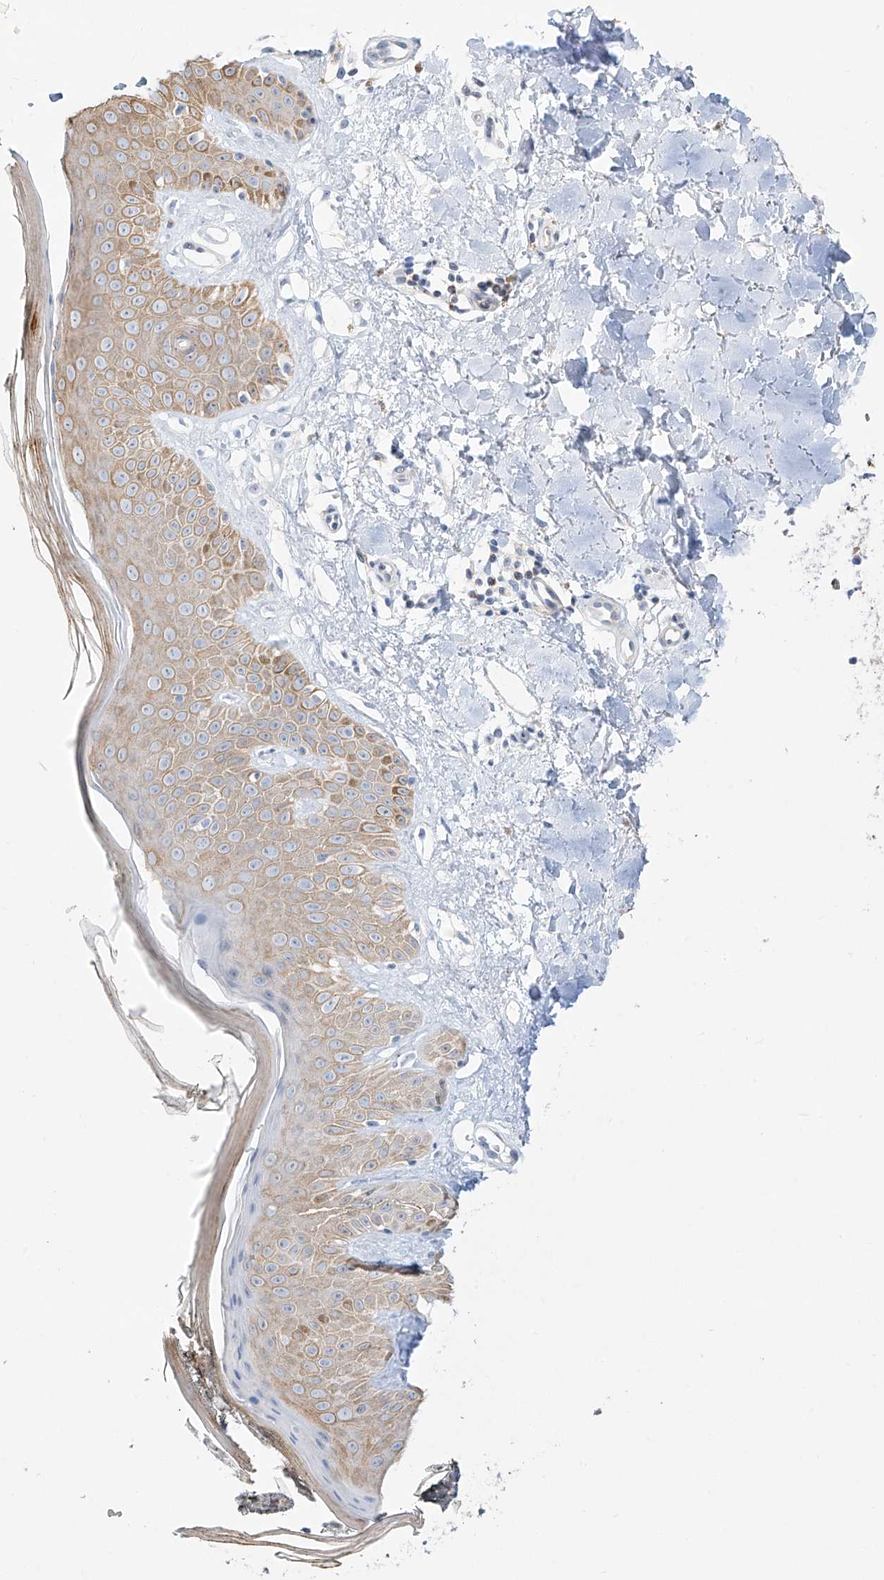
{"staining": {"intensity": "negative", "quantity": "none", "location": "none"}, "tissue": "skin", "cell_type": "Fibroblasts", "image_type": "normal", "snomed": [{"axis": "morphology", "description": "Normal tissue, NOS"}, {"axis": "topography", "description": "Skin"}], "caption": "Immunohistochemistry micrograph of normal human skin stained for a protein (brown), which shows no expression in fibroblasts. (Brightfield microscopy of DAB (3,3'-diaminobenzidine) immunohistochemistry (IHC) at high magnification).", "gene": "SNU13", "patient": {"sex": "female", "age": 64}}